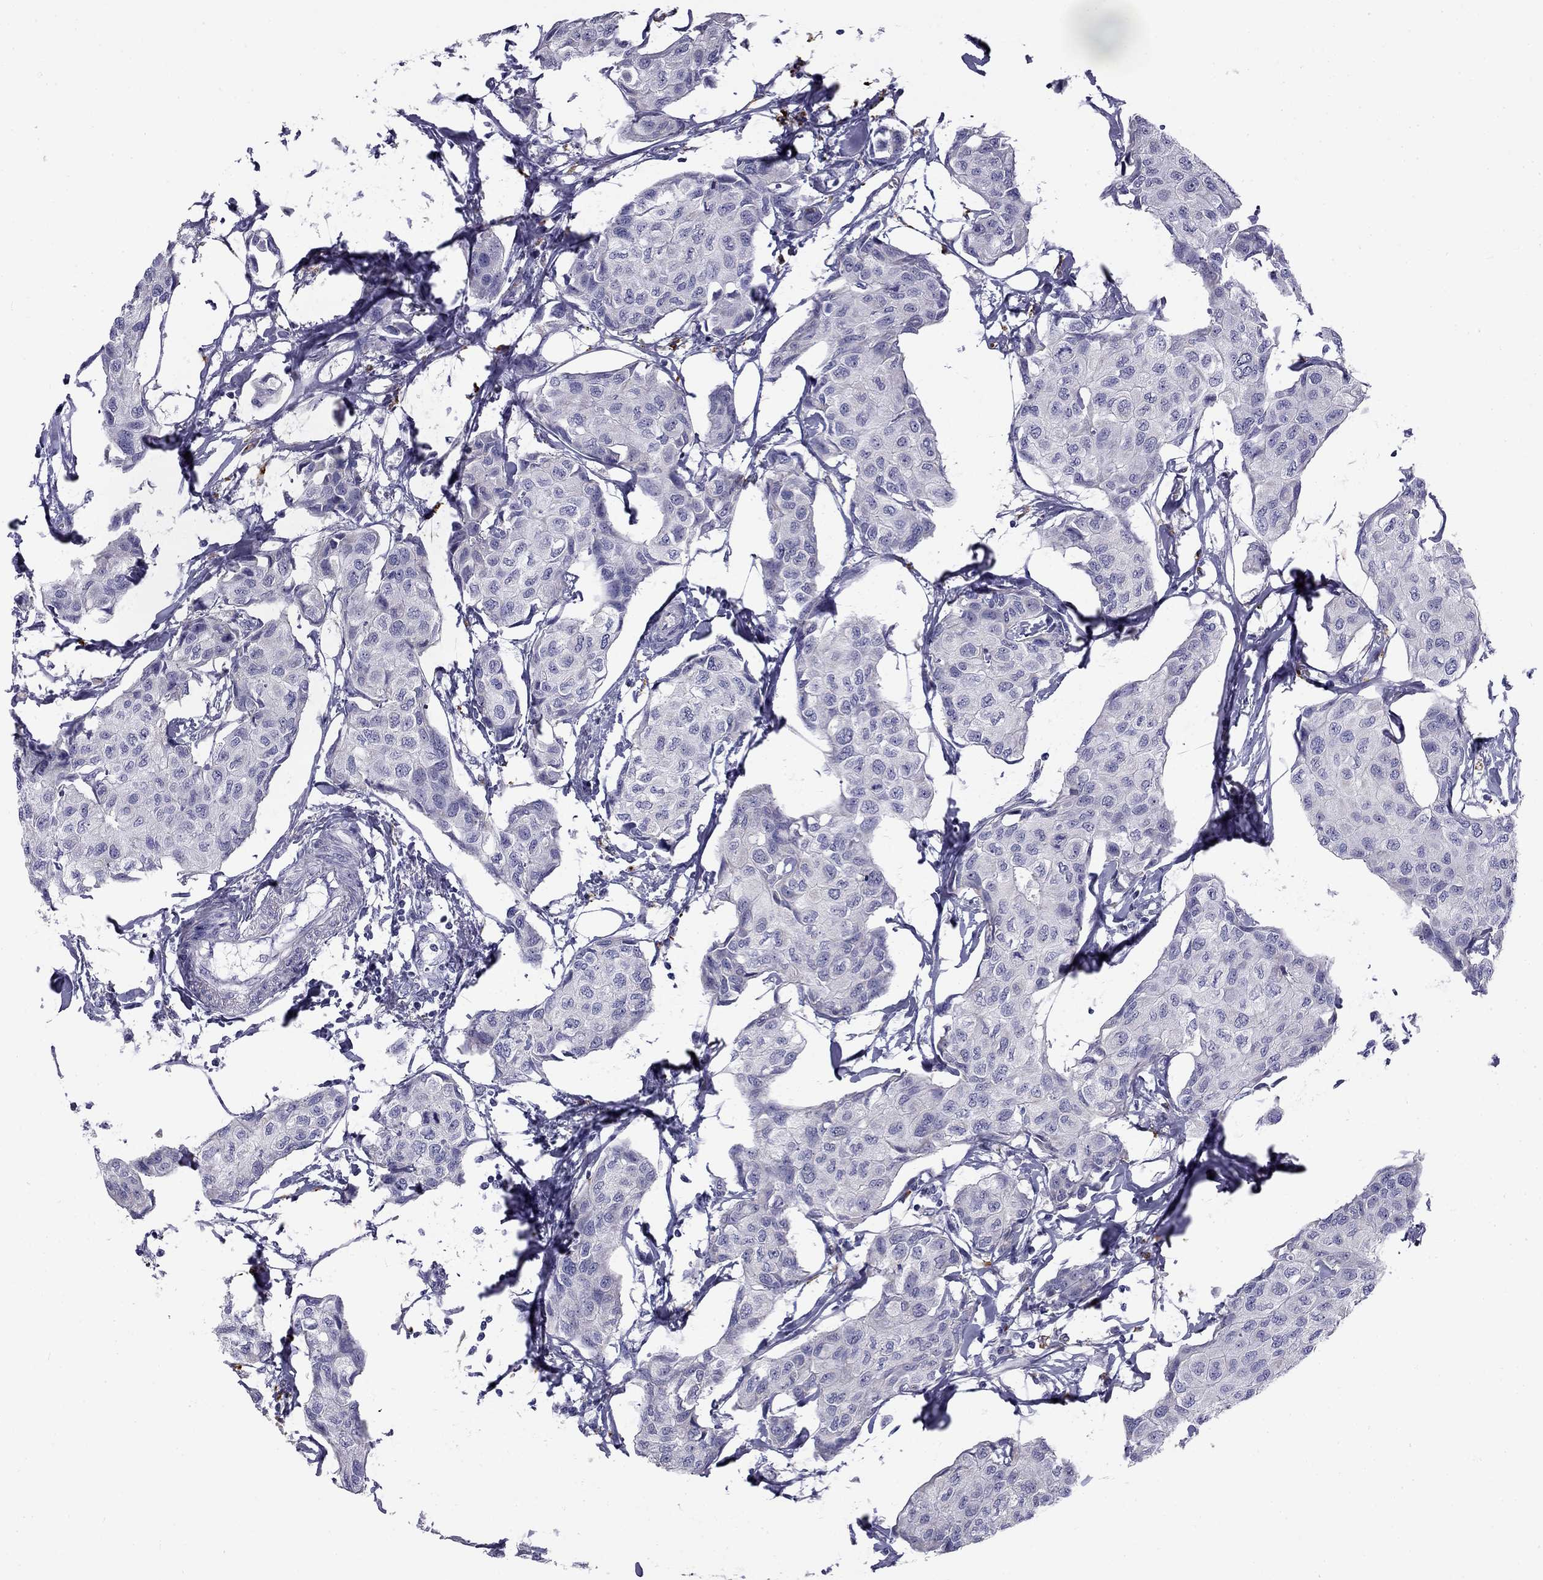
{"staining": {"intensity": "negative", "quantity": "none", "location": "none"}, "tissue": "breast cancer", "cell_type": "Tumor cells", "image_type": "cancer", "snomed": [{"axis": "morphology", "description": "Duct carcinoma"}, {"axis": "topography", "description": "Breast"}], "caption": "A high-resolution image shows IHC staining of breast cancer (infiltrating ductal carcinoma), which reveals no significant staining in tumor cells.", "gene": "CLPSL2", "patient": {"sex": "female", "age": 80}}